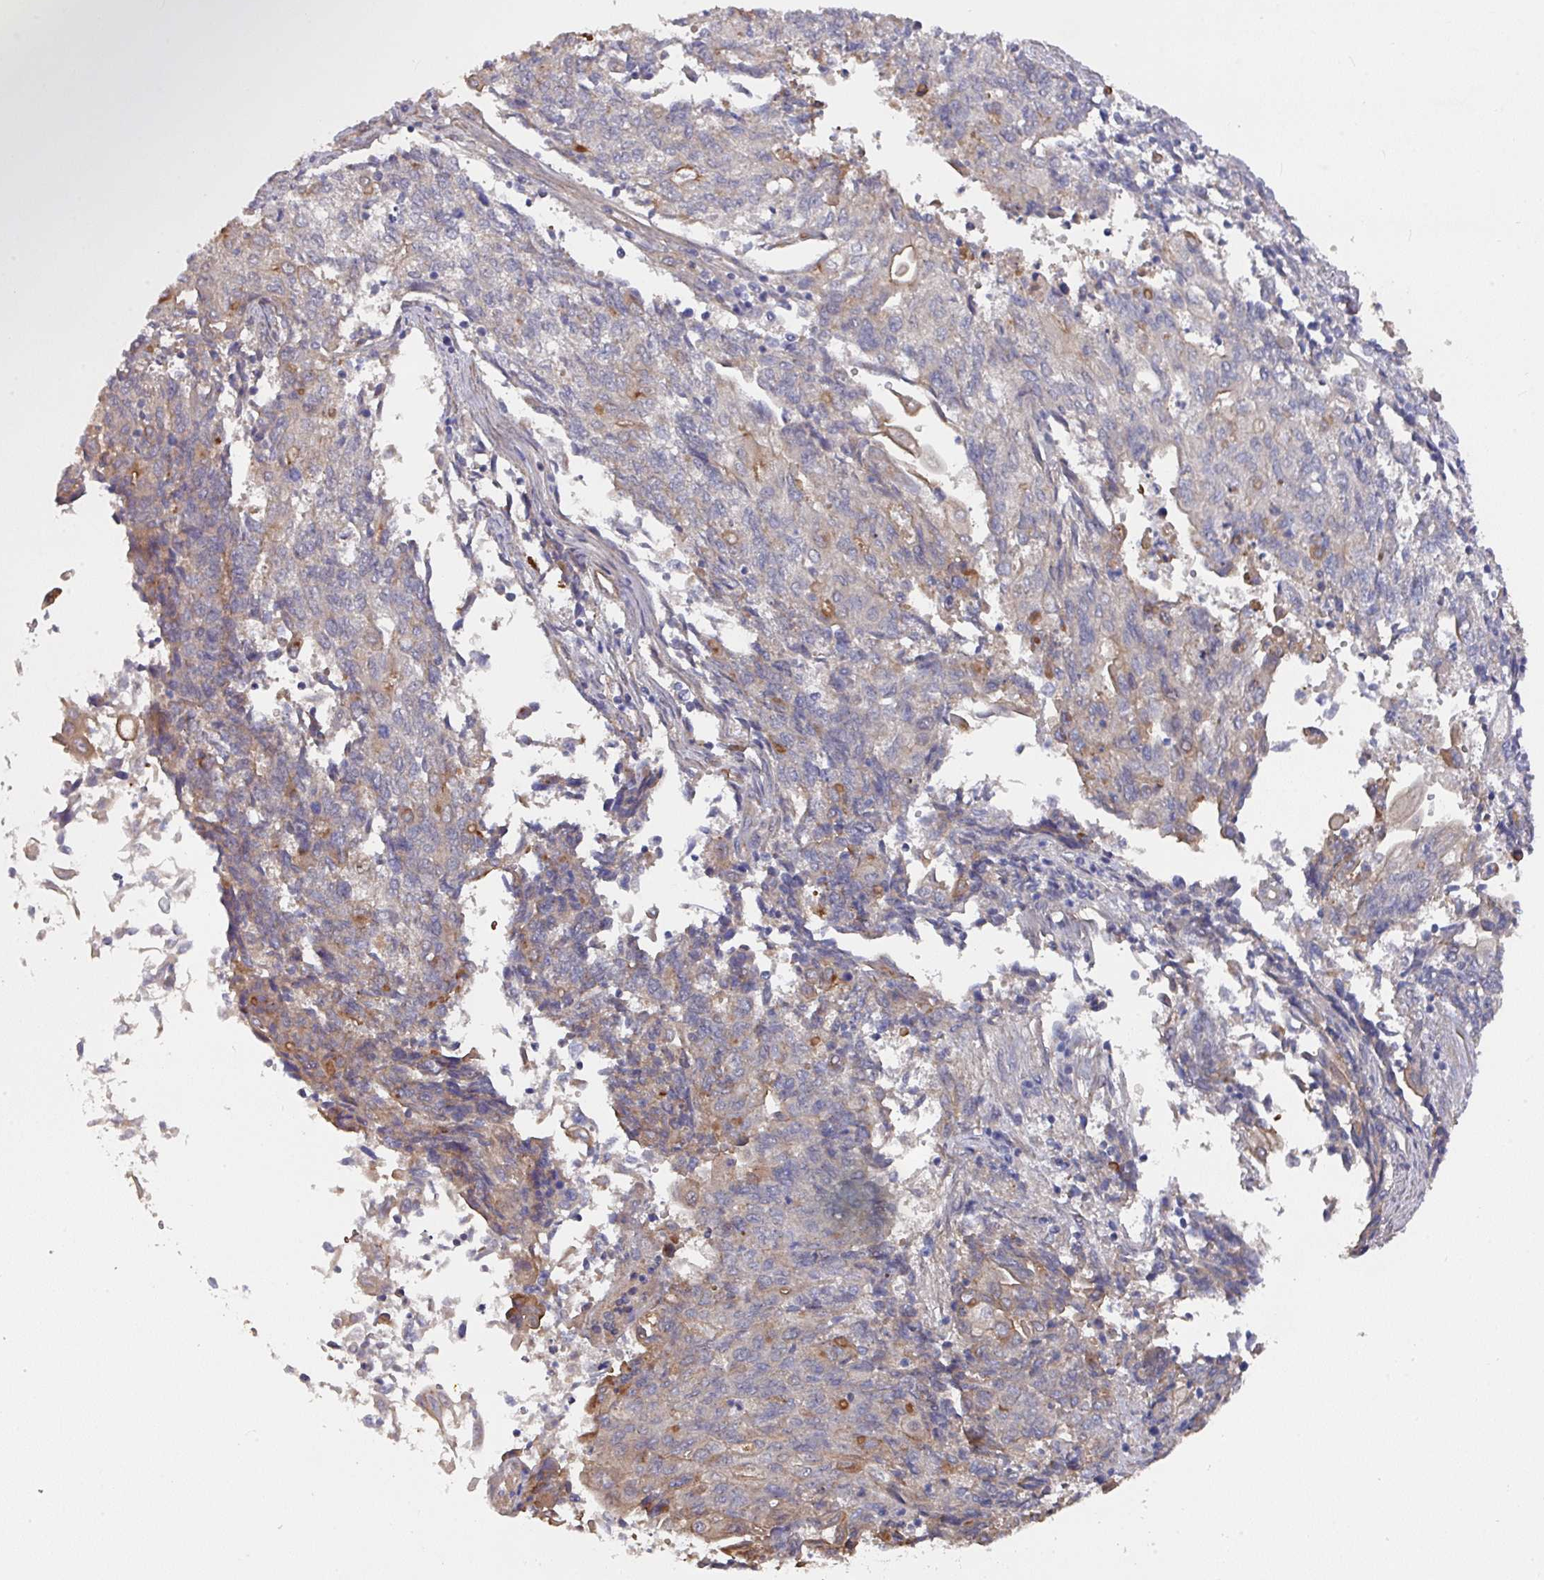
{"staining": {"intensity": "moderate", "quantity": "<25%", "location": "cytoplasmic/membranous"}, "tissue": "endometrial cancer", "cell_type": "Tumor cells", "image_type": "cancer", "snomed": [{"axis": "morphology", "description": "Adenocarcinoma, NOS"}, {"axis": "topography", "description": "Endometrium"}], "caption": "Endometrial cancer stained with DAB (3,3'-diaminobenzidine) immunohistochemistry reveals low levels of moderate cytoplasmic/membranous expression in about <25% of tumor cells.", "gene": "PRR5", "patient": {"sex": "female", "age": 54}}